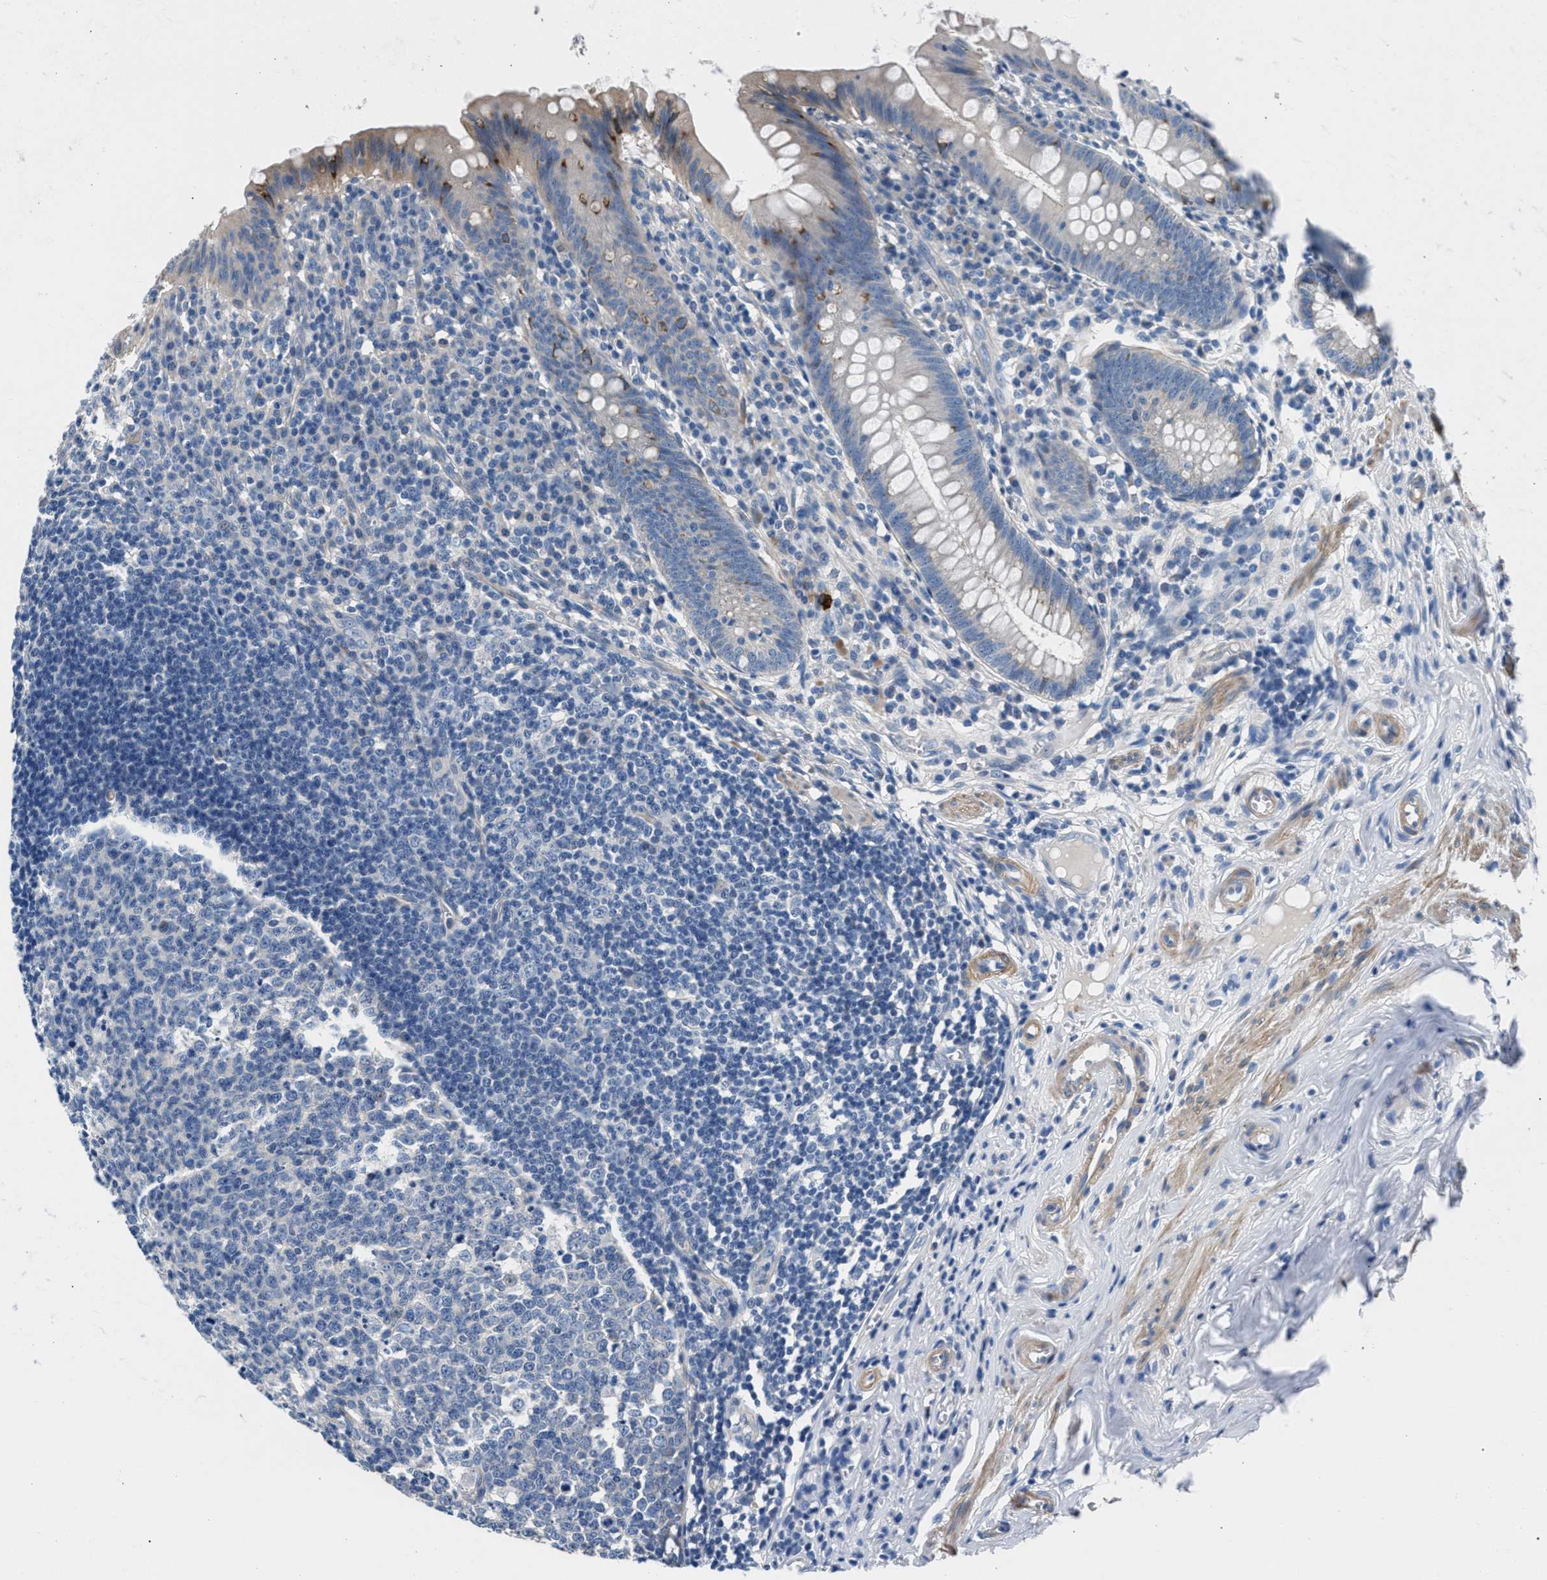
{"staining": {"intensity": "weak", "quantity": "<25%", "location": "cytoplasmic/membranous"}, "tissue": "appendix", "cell_type": "Glandular cells", "image_type": "normal", "snomed": [{"axis": "morphology", "description": "Normal tissue, NOS"}, {"axis": "topography", "description": "Appendix"}], "caption": "The image displays no significant staining in glandular cells of appendix.", "gene": "CDRT4", "patient": {"sex": "male", "age": 56}}